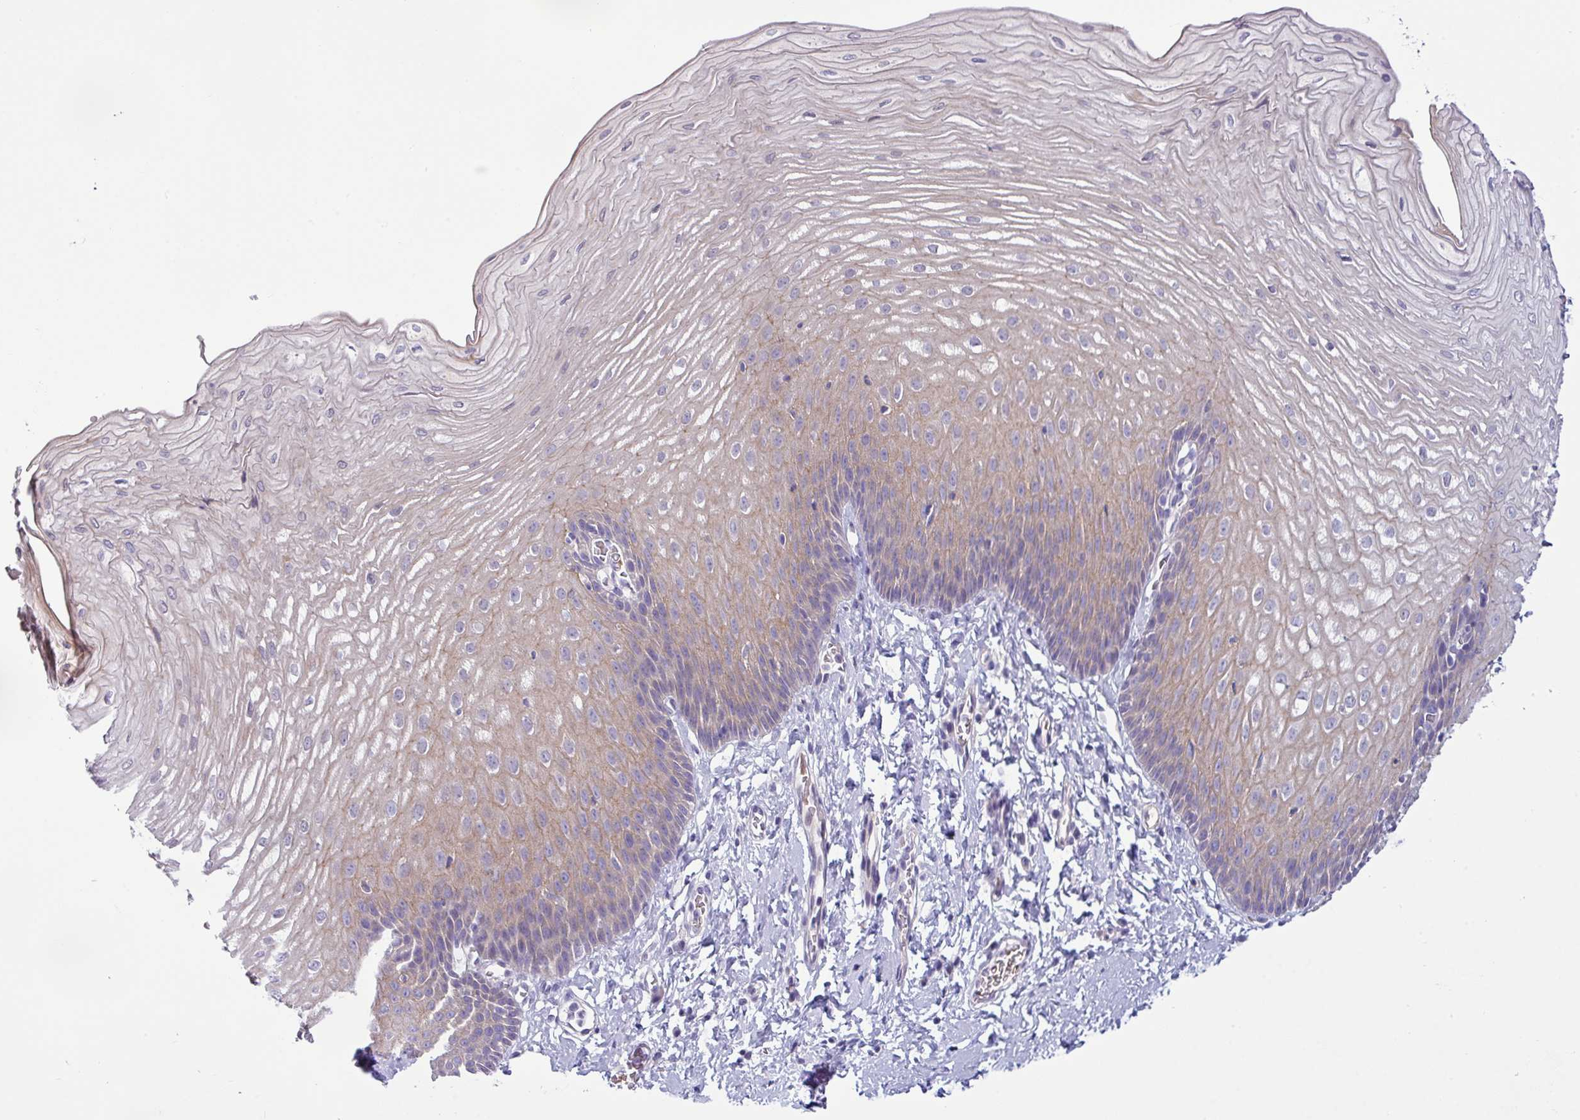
{"staining": {"intensity": "weak", "quantity": "25%-75%", "location": "cytoplasmic/membranous"}, "tissue": "esophagus", "cell_type": "Squamous epithelial cells", "image_type": "normal", "snomed": [{"axis": "morphology", "description": "Normal tissue, NOS"}, {"axis": "topography", "description": "Esophagus"}], "caption": "An immunohistochemistry (IHC) micrograph of normal tissue is shown. Protein staining in brown shows weak cytoplasmic/membranous positivity in esophagus within squamous epithelial cells.", "gene": "ACAP3", "patient": {"sex": "male", "age": 70}}